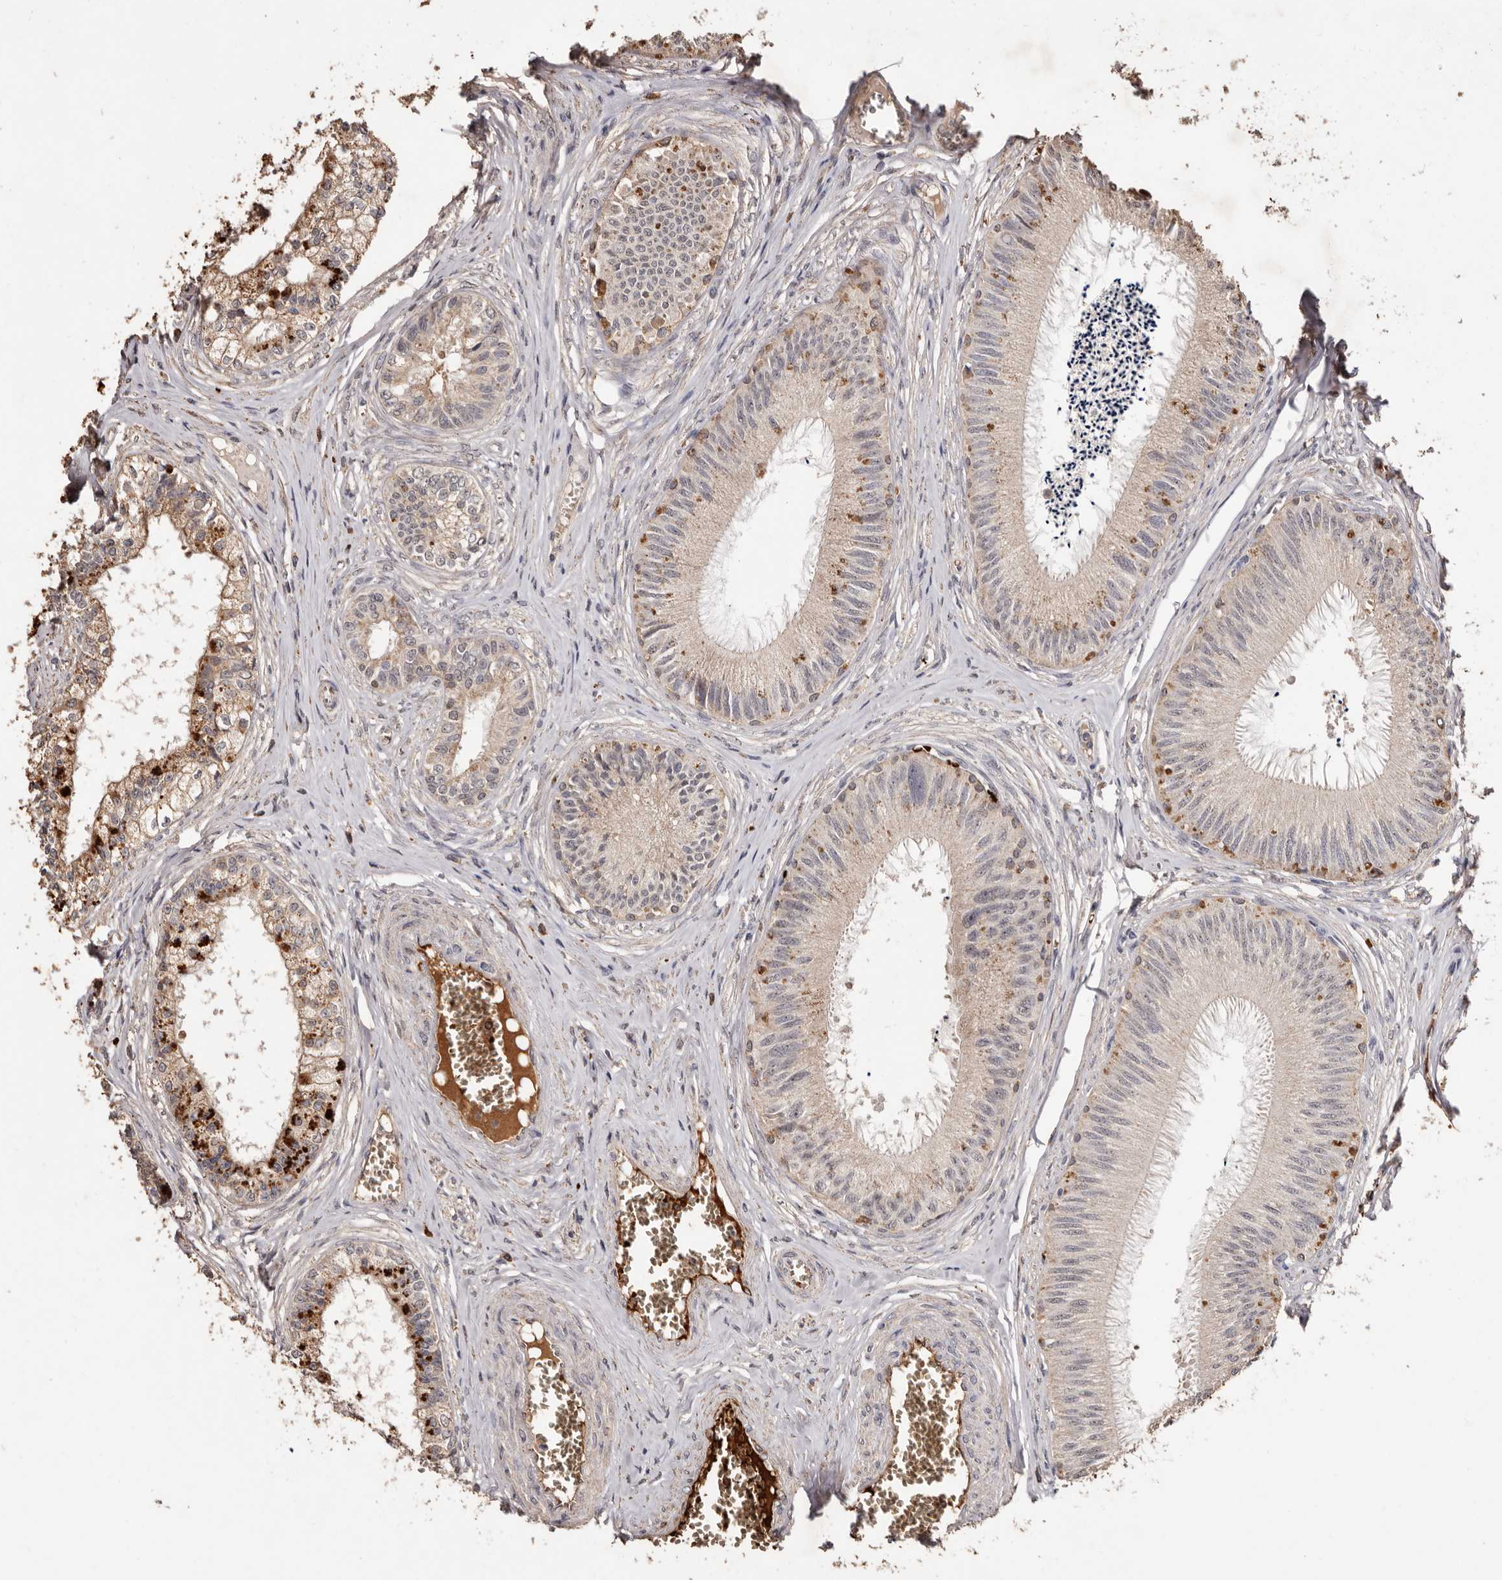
{"staining": {"intensity": "weak", "quantity": "25%-75%", "location": "cytoplasmic/membranous"}, "tissue": "epididymis", "cell_type": "Glandular cells", "image_type": "normal", "snomed": [{"axis": "morphology", "description": "Normal tissue, NOS"}, {"axis": "topography", "description": "Epididymis"}], "caption": "Weak cytoplasmic/membranous protein positivity is present in about 25%-75% of glandular cells in epididymis.", "gene": "GRAMD2A", "patient": {"sex": "male", "age": 79}}